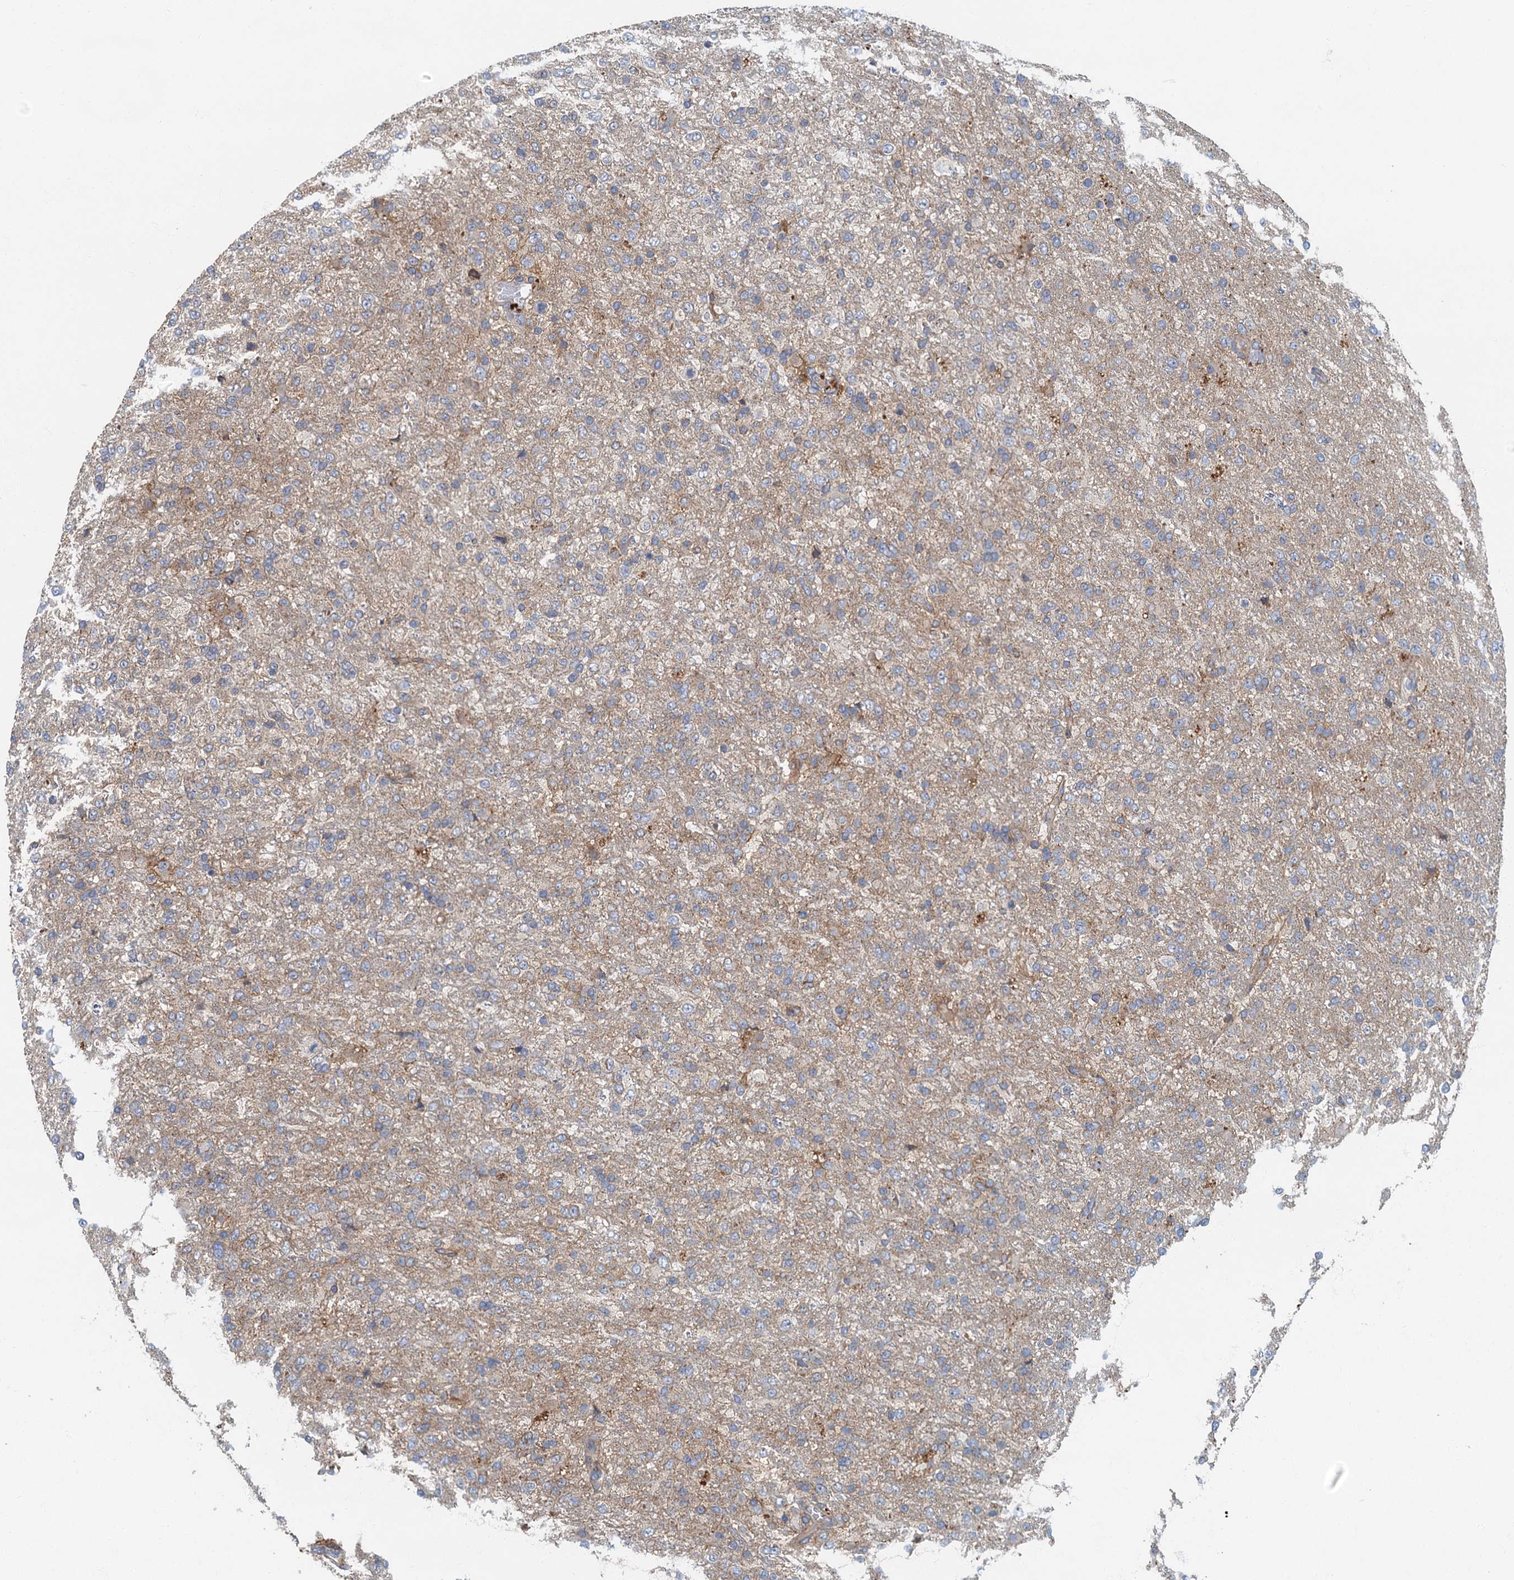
{"staining": {"intensity": "negative", "quantity": "none", "location": "none"}, "tissue": "glioma", "cell_type": "Tumor cells", "image_type": "cancer", "snomed": [{"axis": "morphology", "description": "Glioma, malignant, High grade"}, {"axis": "topography", "description": "Brain"}], "caption": "An IHC micrograph of glioma is shown. There is no staining in tumor cells of glioma.", "gene": "SPDYC", "patient": {"sex": "female", "age": 74}}